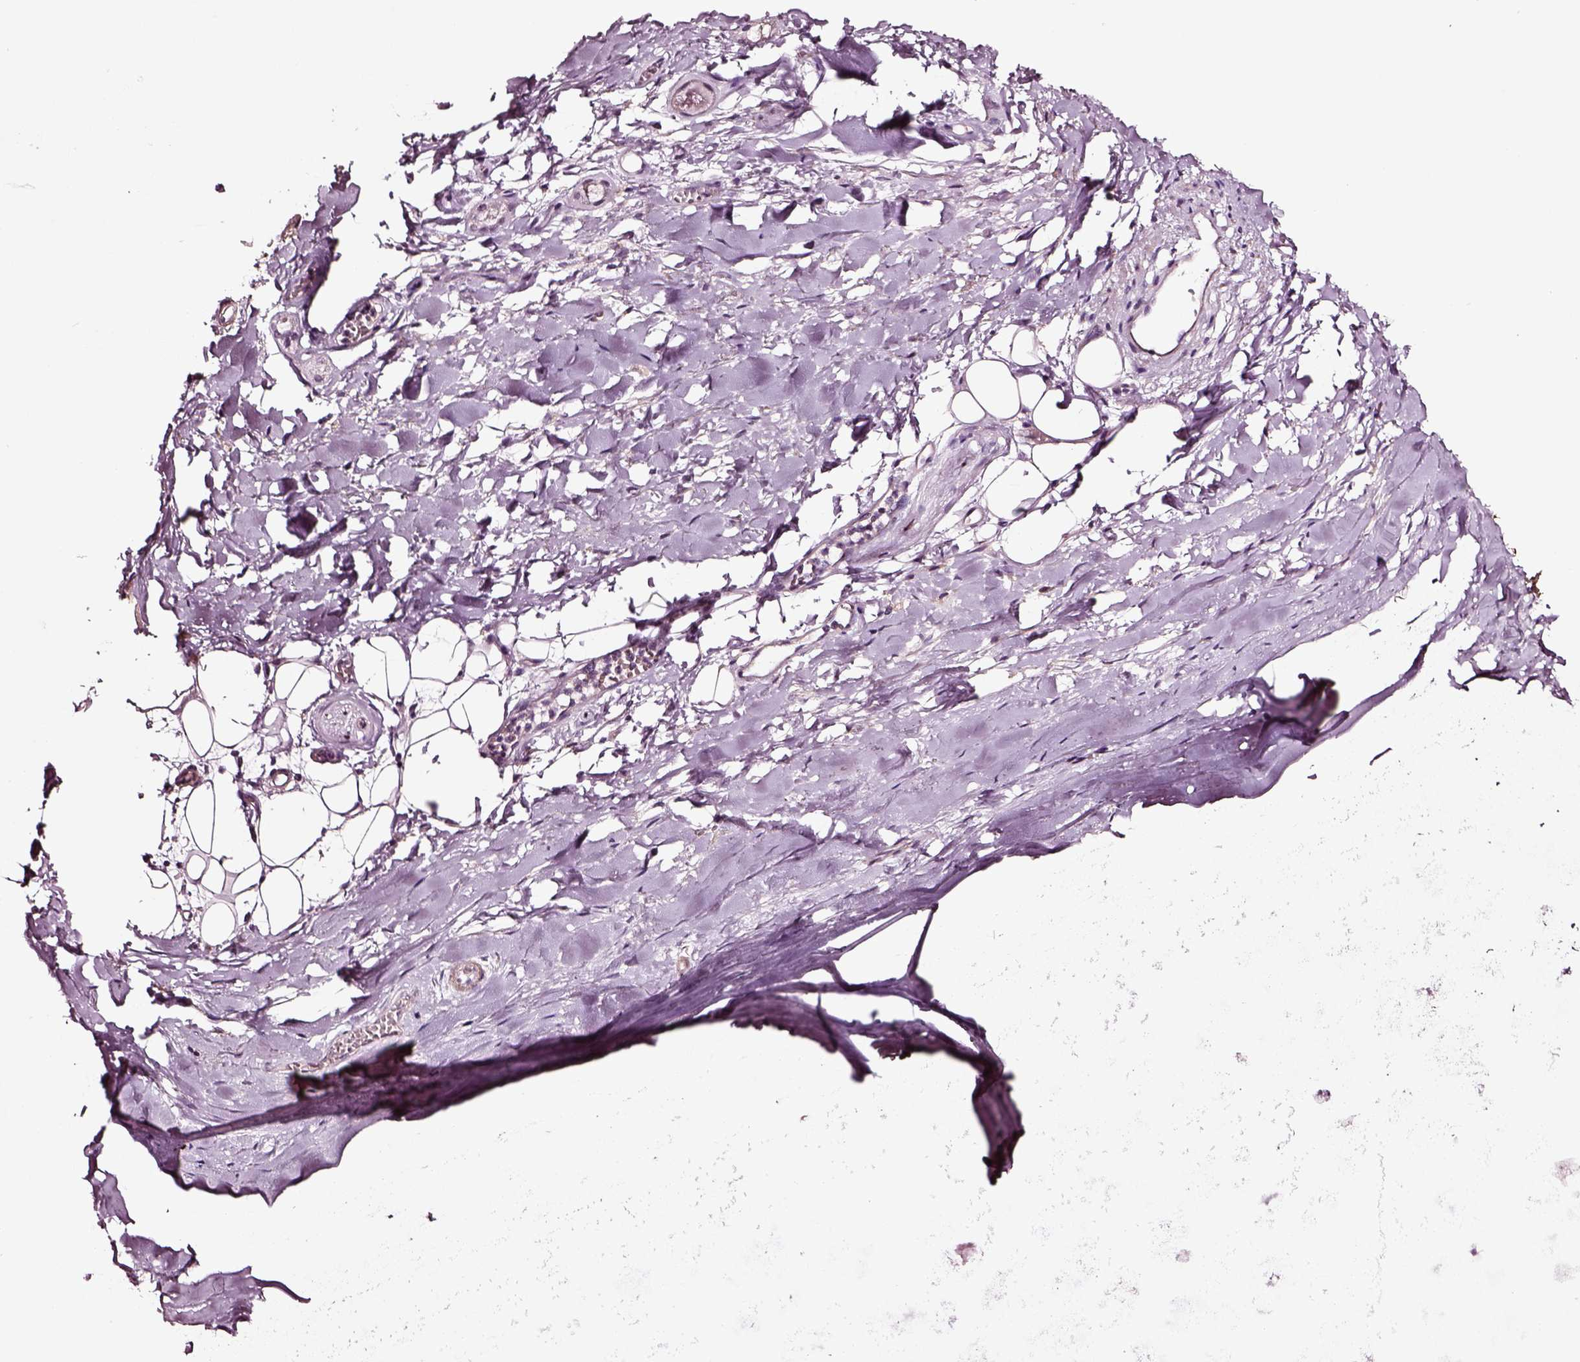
{"staining": {"intensity": "negative", "quantity": "none", "location": "none"}, "tissue": "adipose tissue", "cell_type": "Adipocytes", "image_type": "normal", "snomed": [{"axis": "morphology", "description": "Normal tissue, NOS"}, {"axis": "topography", "description": "Cartilage tissue"}, {"axis": "topography", "description": "Nasopharynx"}, {"axis": "topography", "description": "Thyroid gland"}], "caption": "Immunohistochemistry (IHC) micrograph of unremarkable human adipose tissue stained for a protein (brown), which demonstrates no staining in adipocytes. (DAB (3,3'-diaminobenzidine) immunohistochemistry with hematoxylin counter stain).", "gene": "SOX10", "patient": {"sex": "male", "age": 63}}